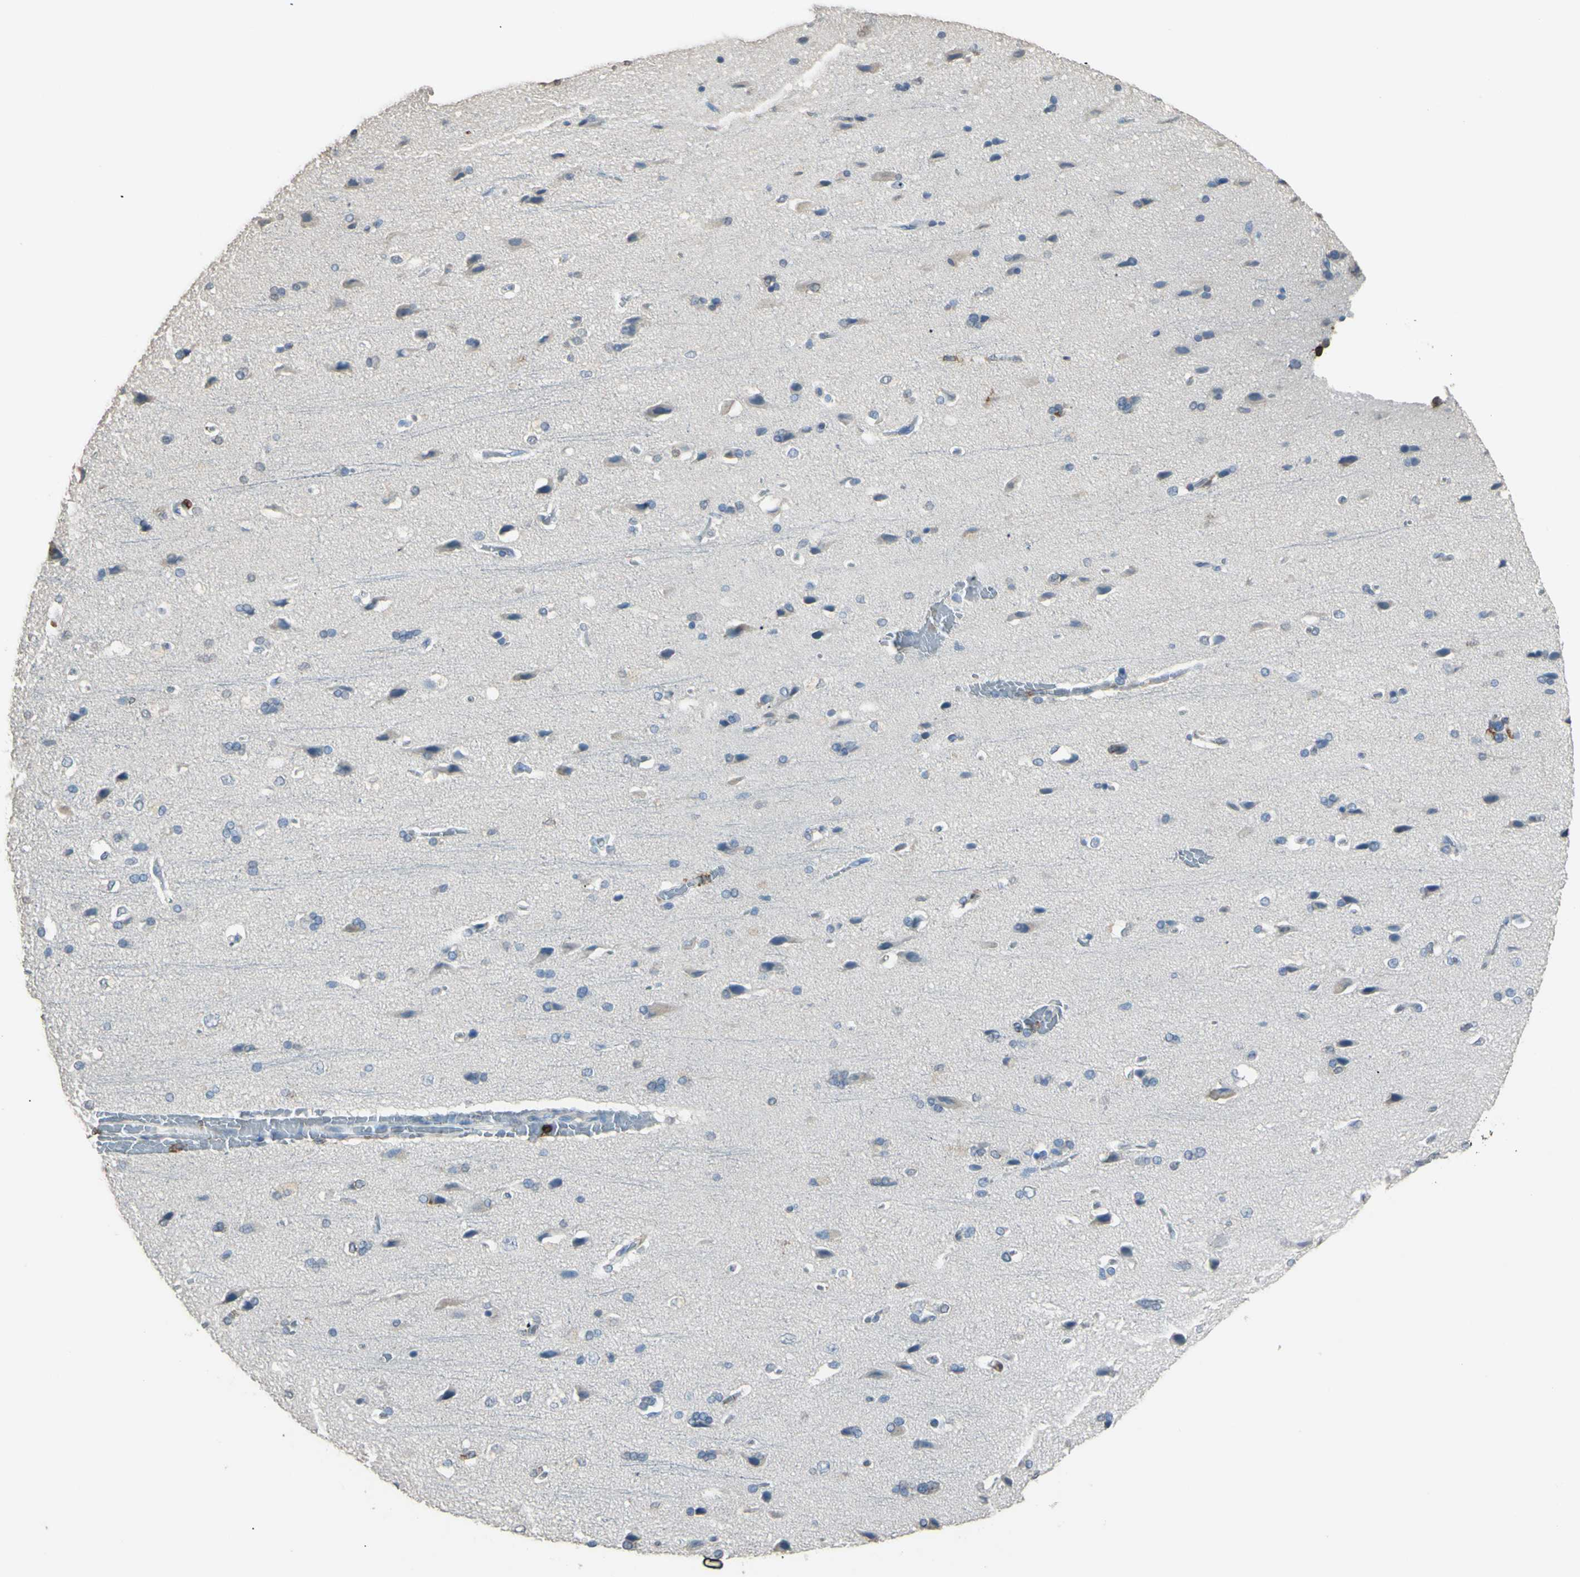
{"staining": {"intensity": "negative", "quantity": "none", "location": "none"}, "tissue": "cerebral cortex", "cell_type": "Endothelial cells", "image_type": "normal", "snomed": [{"axis": "morphology", "description": "Normal tissue, NOS"}, {"axis": "topography", "description": "Cerebral cortex"}], "caption": "Photomicrograph shows no protein expression in endothelial cells of benign cerebral cortex. The staining was performed using DAB to visualize the protein expression in brown, while the nuclei were stained in blue with hematoxylin (Magnification: 20x).", "gene": "PSTPIP1", "patient": {"sex": "male", "age": 62}}